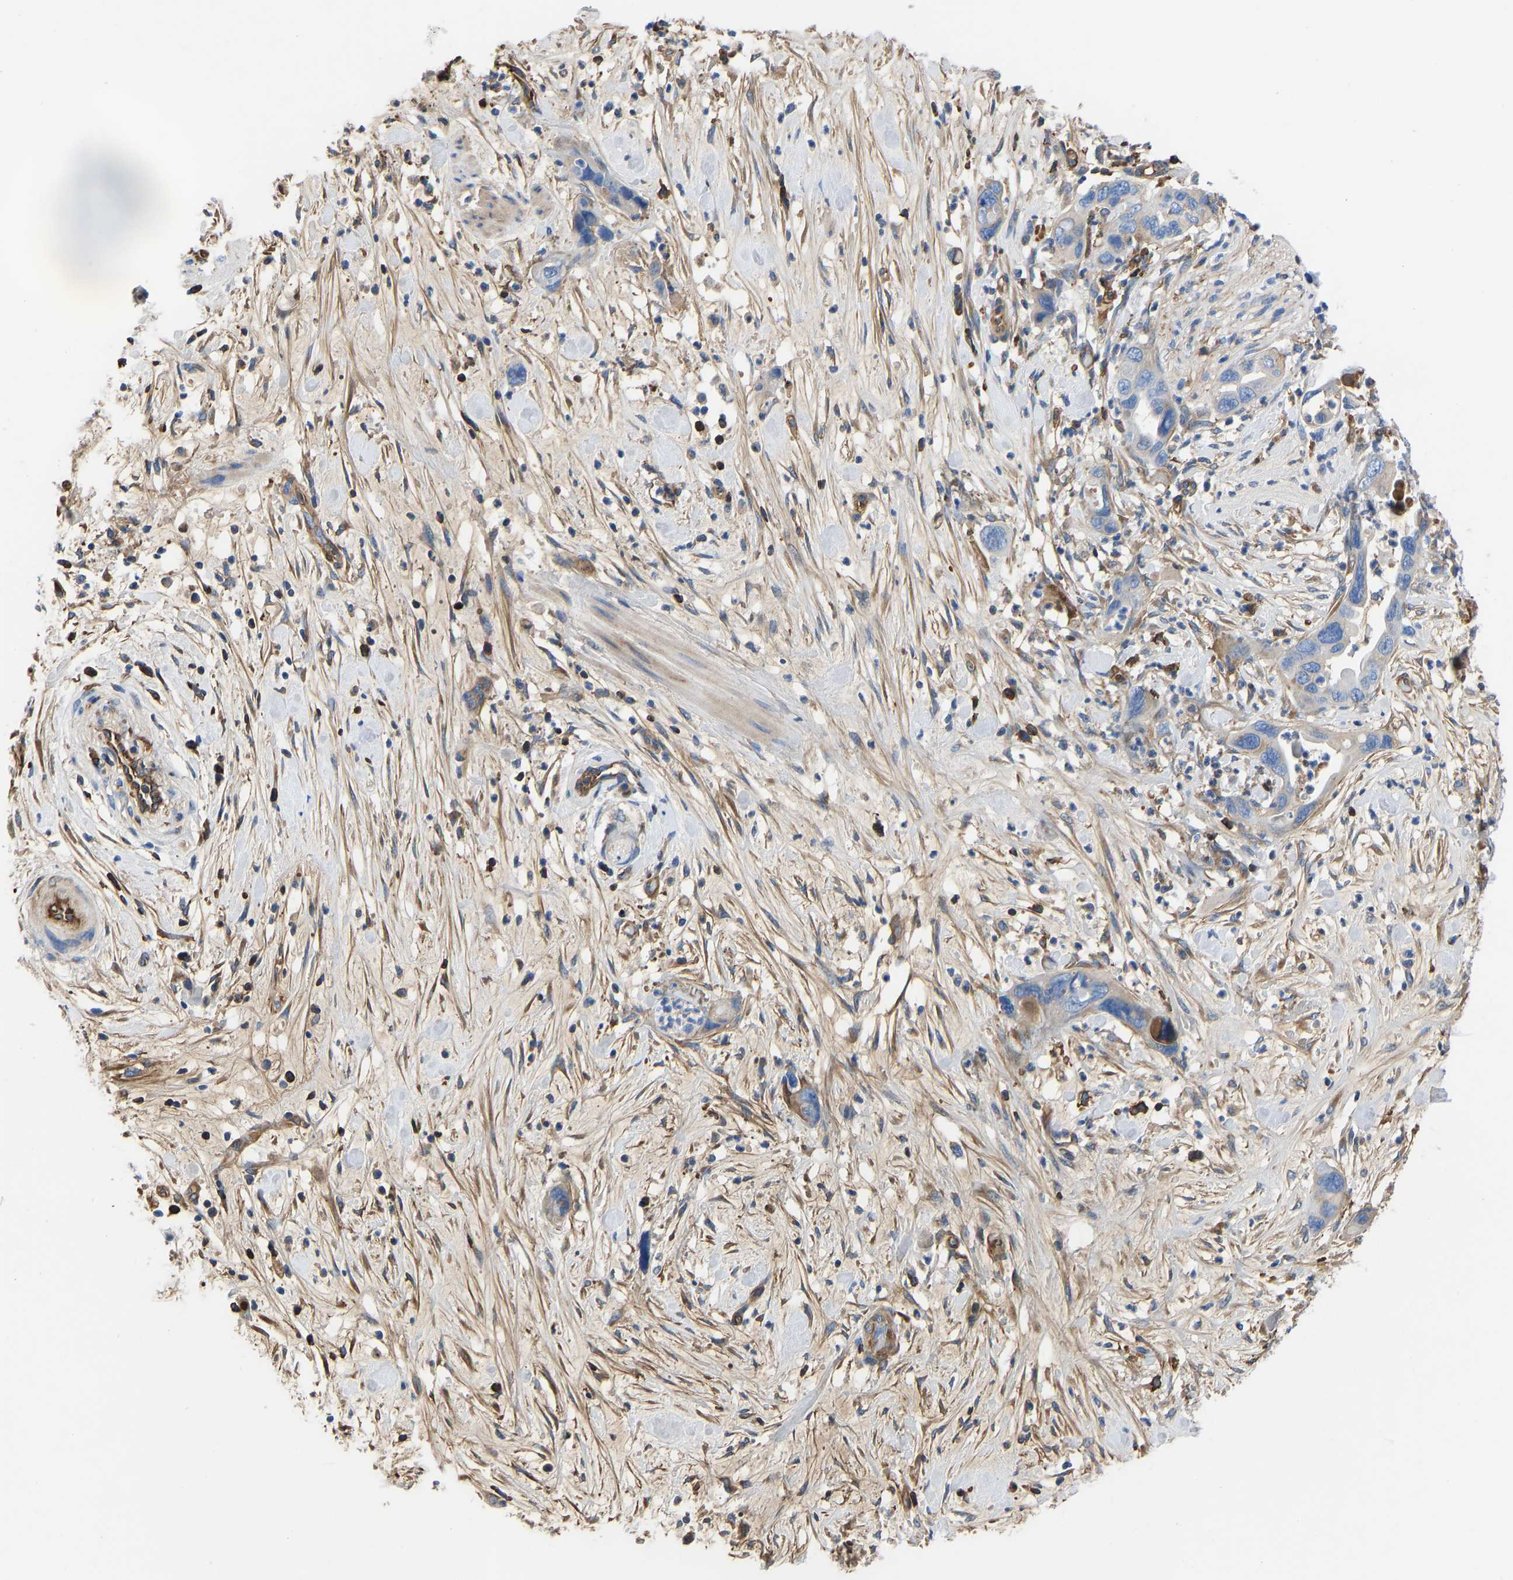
{"staining": {"intensity": "moderate", "quantity": "<25%", "location": "cytoplasmic/membranous"}, "tissue": "pancreatic cancer", "cell_type": "Tumor cells", "image_type": "cancer", "snomed": [{"axis": "morphology", "description": "Adenocarcinoma, NOS"}, {"axis": "topography", "description": "Pancreas"}], "caption": "Human pancreatic adenocarcinoma stained for a protein (brown) displays moderate cytoplasmic/membranous positive staining in approximately <25% of tumor cells.", "gene": "HSPG2", "patient": {"sex": "female", "age": 71}}